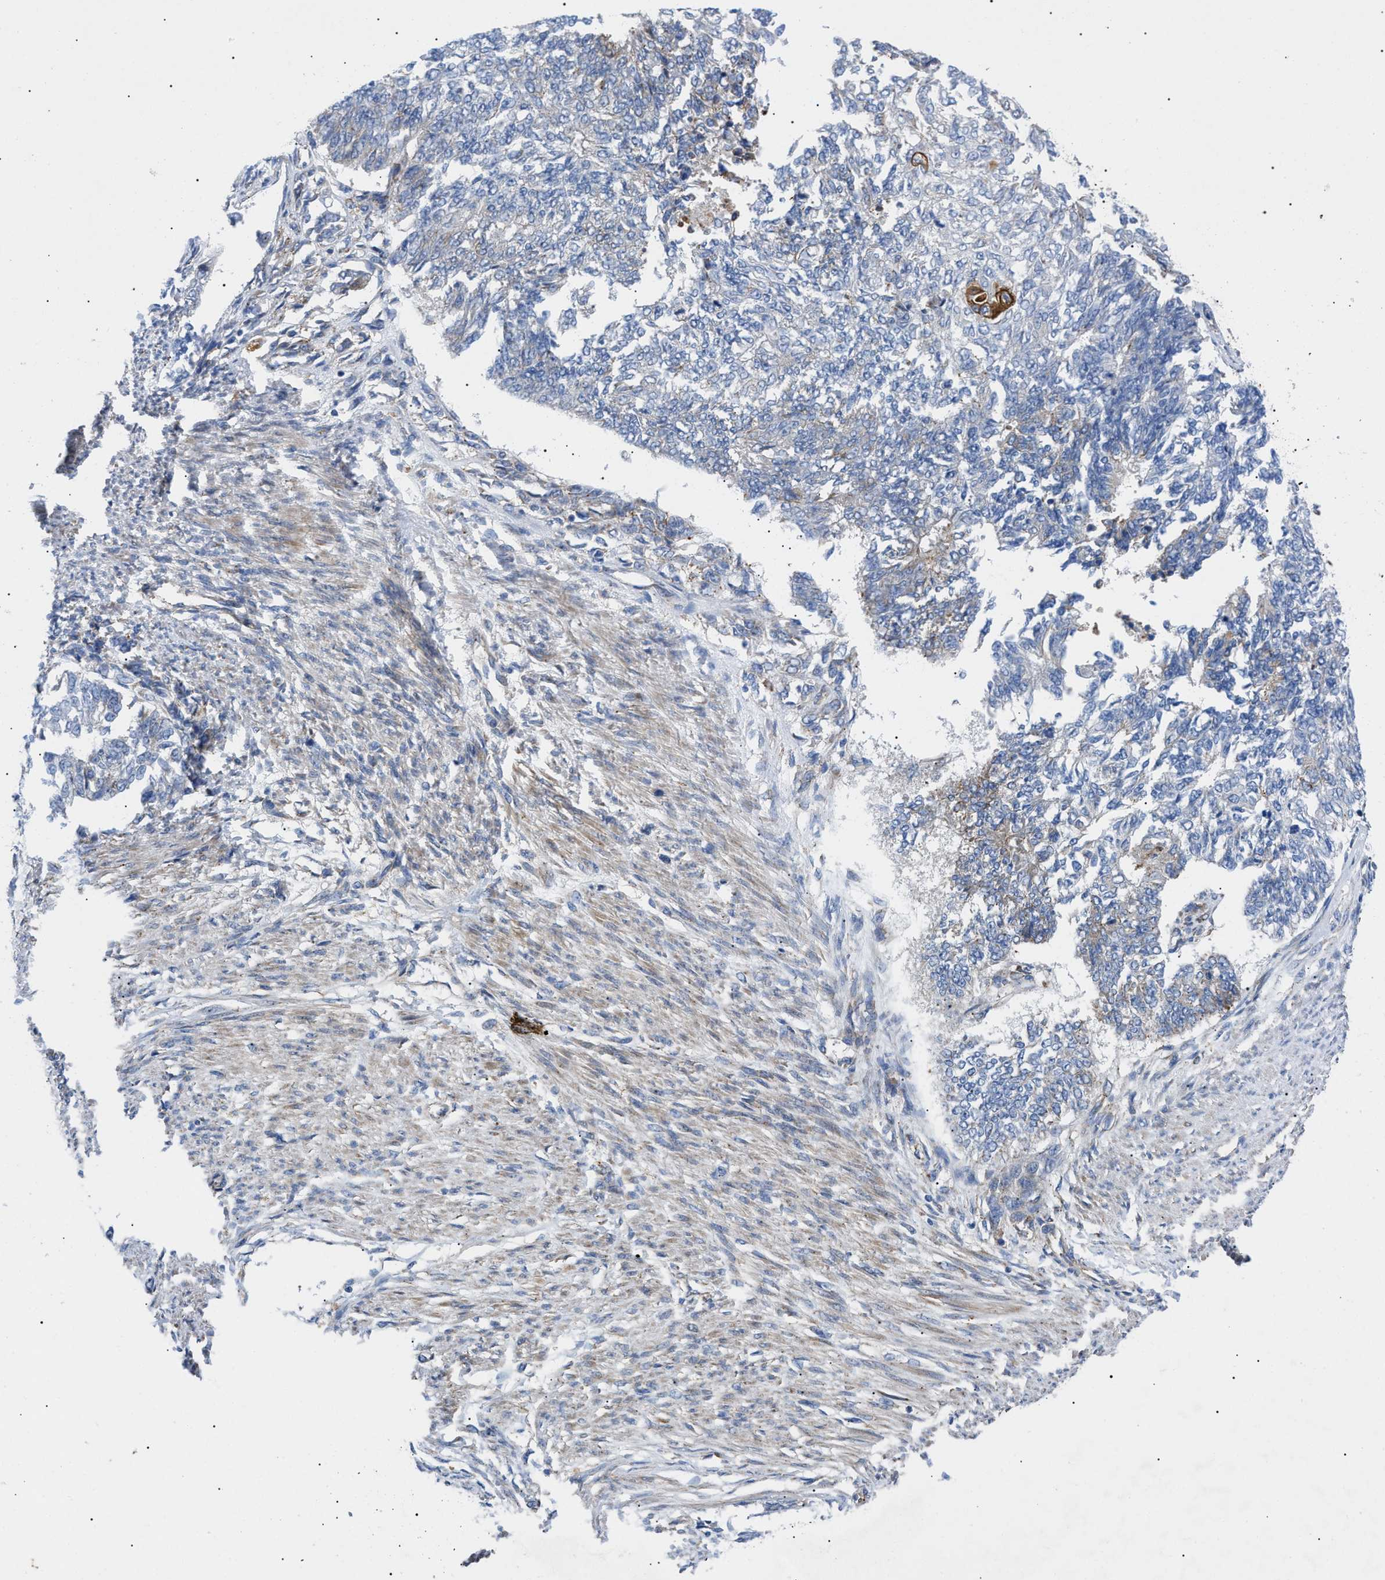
{"staining": {"intensity": "strong", "quantity": "<25%", "location": "cytoplasmic/membranous"}, "tissue": "endometrial cancer", "cell_type": "Tumor cells", "image_type": "cancer", "snomed": [{"axis": "morphology", "description": "Adenocarcinoma, NOS"}, {"axis": "topography", "description": "Endometrium"}], "caption": "Endometrial cancer (adenocarcinoma) tissue displays strong cytoplasmic/membranous positivity in about <25% of tumor cells, visualized by immunohistochemistry. The staining is performed using DAB brown chromogen to label protein expression. The nuclei are counter-stained blue using hematoxylin.", "gene": "HSPB8", "patient": {"sex": "female", "age": 32}}